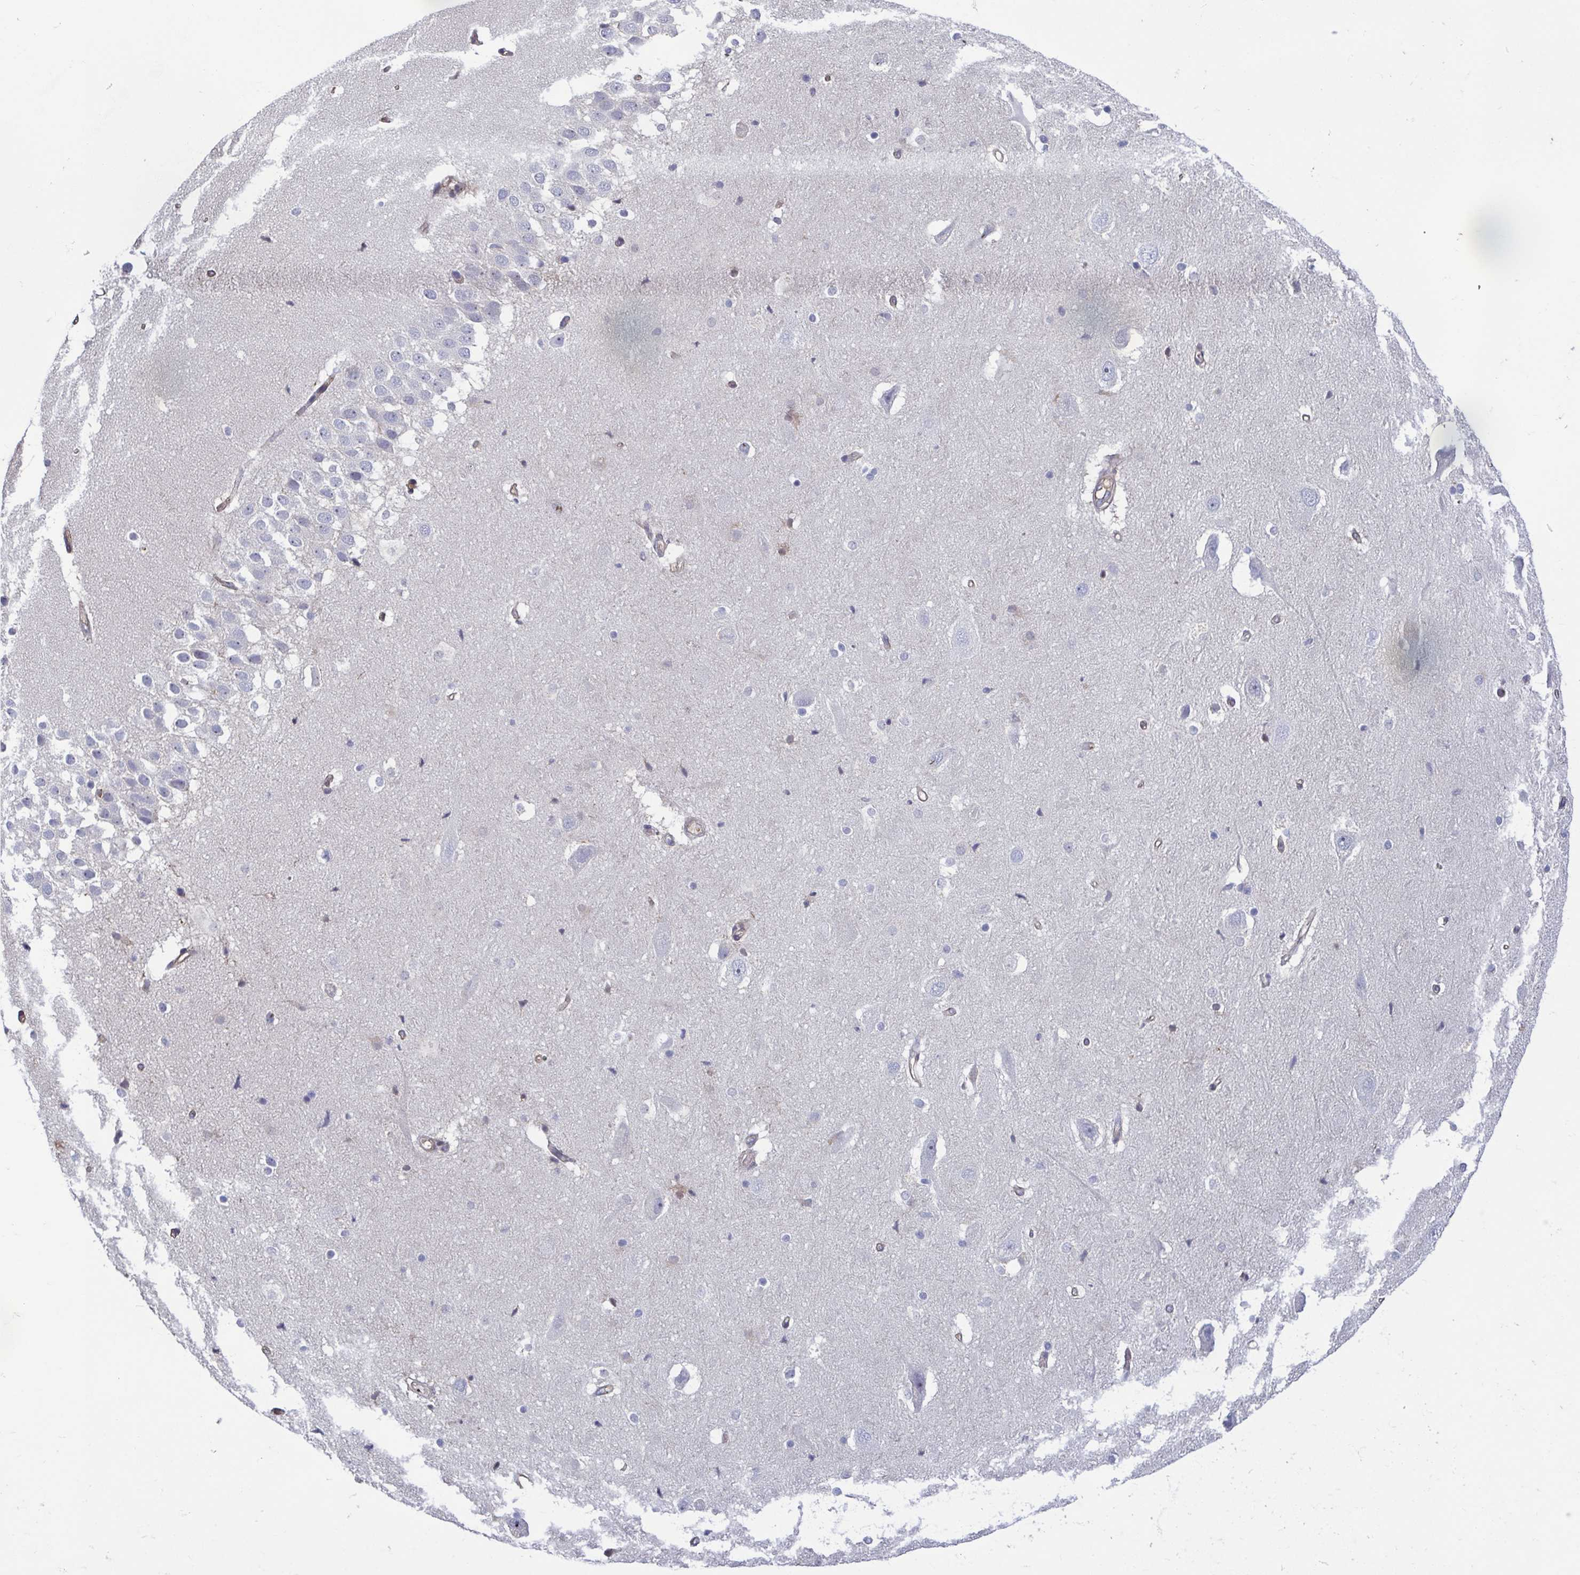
{"staining": {"intensity": "negative", "quantity": "none", "location": "none"}, "tissue": "hippocampus", "cell_type": "Glial cells", "image_type": "normal", "snomed": [{"axis": "morphology", "description": "Normal tissue, NOS"}, {"axis": "topography", "description": "Hippocampus"}], "caption": "Immunohistochemical staining of benign hippocampus exhibits no significant staining in glial cells. Nuclei are stained in blue.", "gene": "LRRC38", "patient": {"sex": "male", "age": 26}}